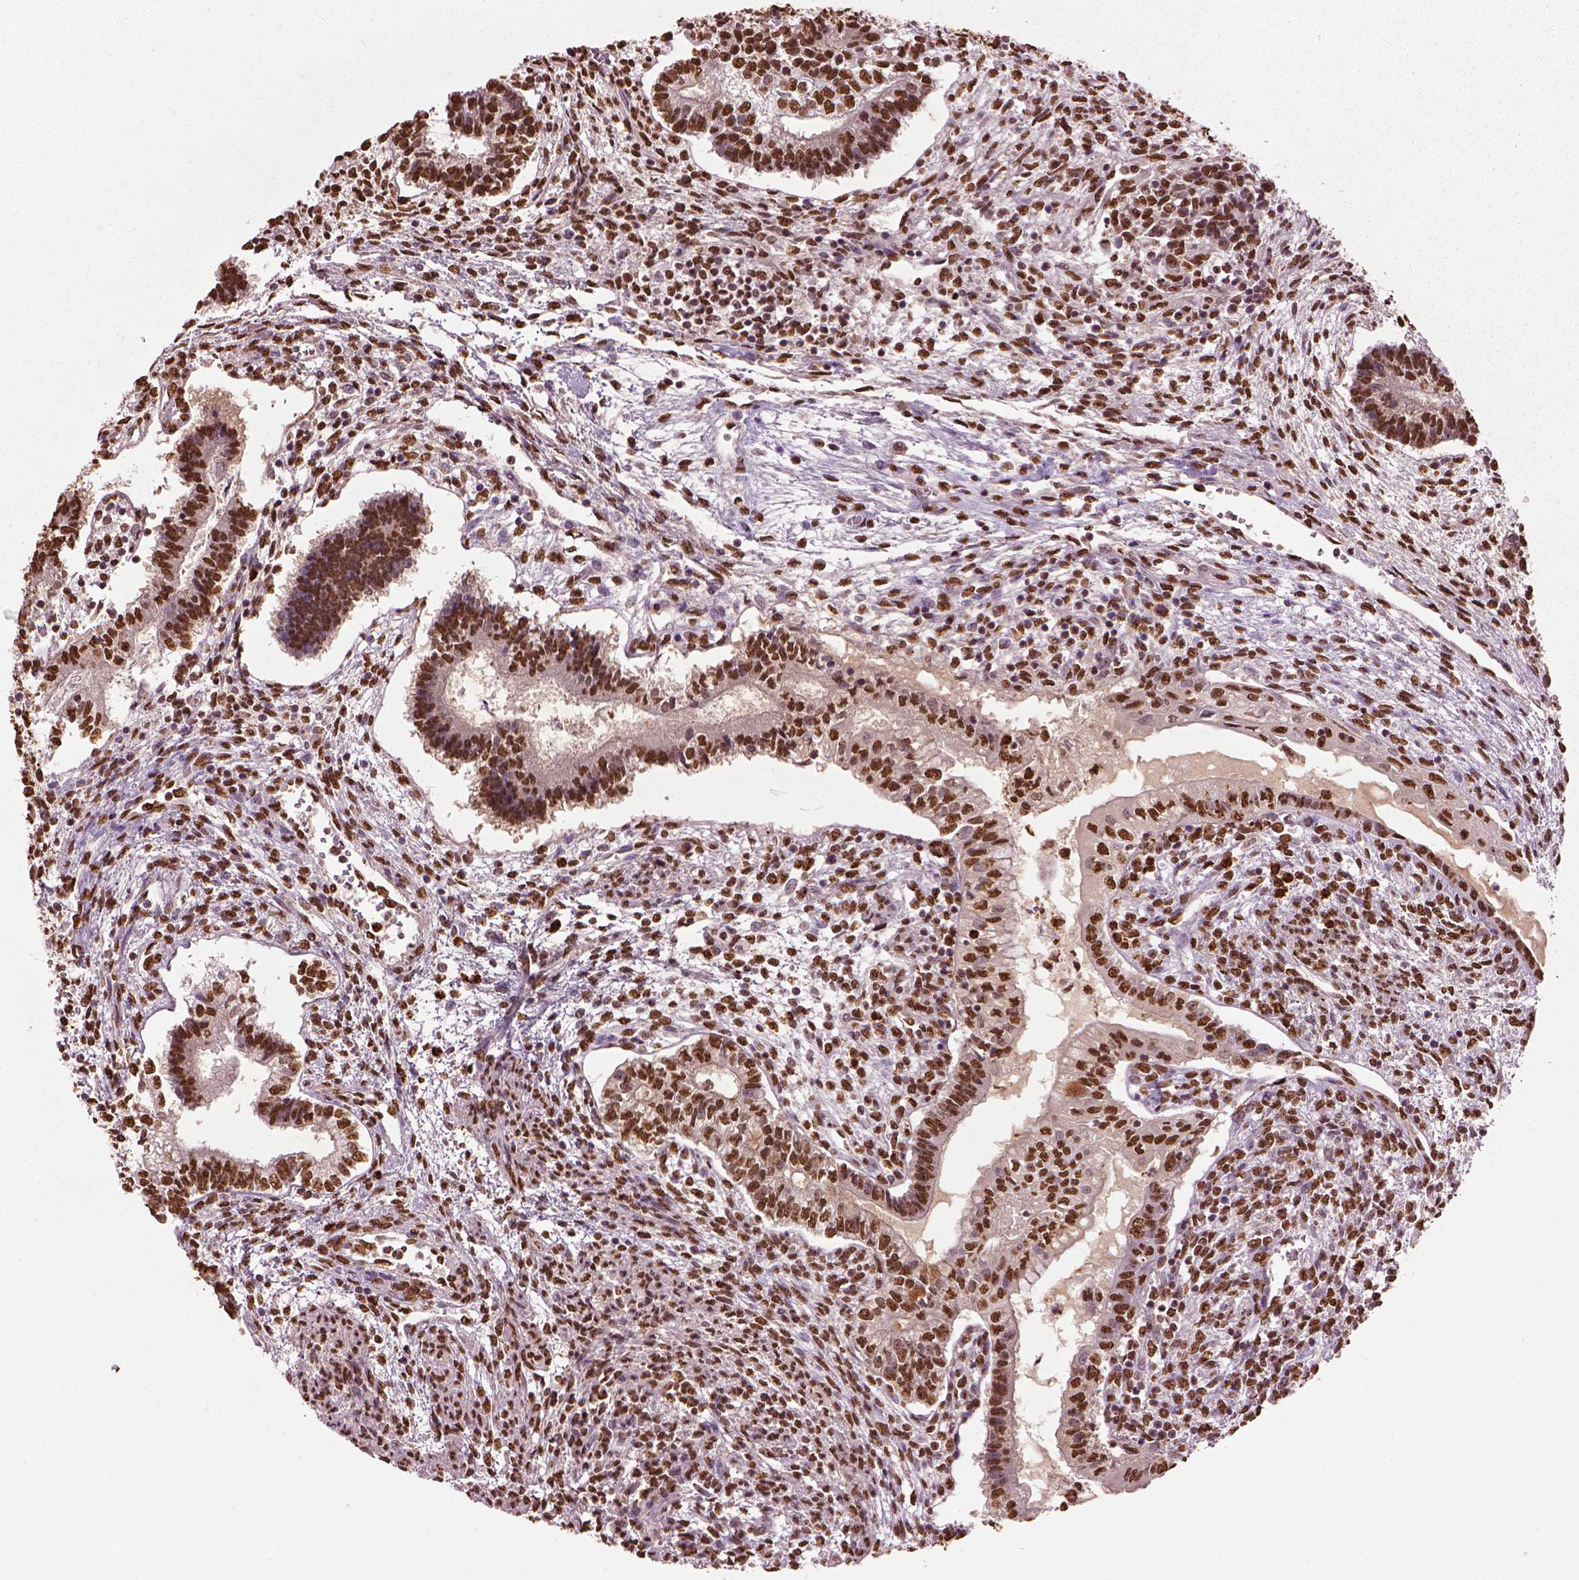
{"staining": {"intensity": "strong", "quantity": ">75%", "location": "nuclear"}, "tissue": "testis cancer", "cell_type": "Tumor cells", "image_type": "cancer", "snomed": [{"axis": "morphology", "description": "Carcinoma, Embryonal, NOS"}, {"axis": "topography", "description": "Testis"}], "caption": "Human embryonal carcinoma (testis) stained with a protein marker demonstrates strong staining in tumor cells.", "gene": "DDX3X", "patient": {"sex": "male", "age": 37}}